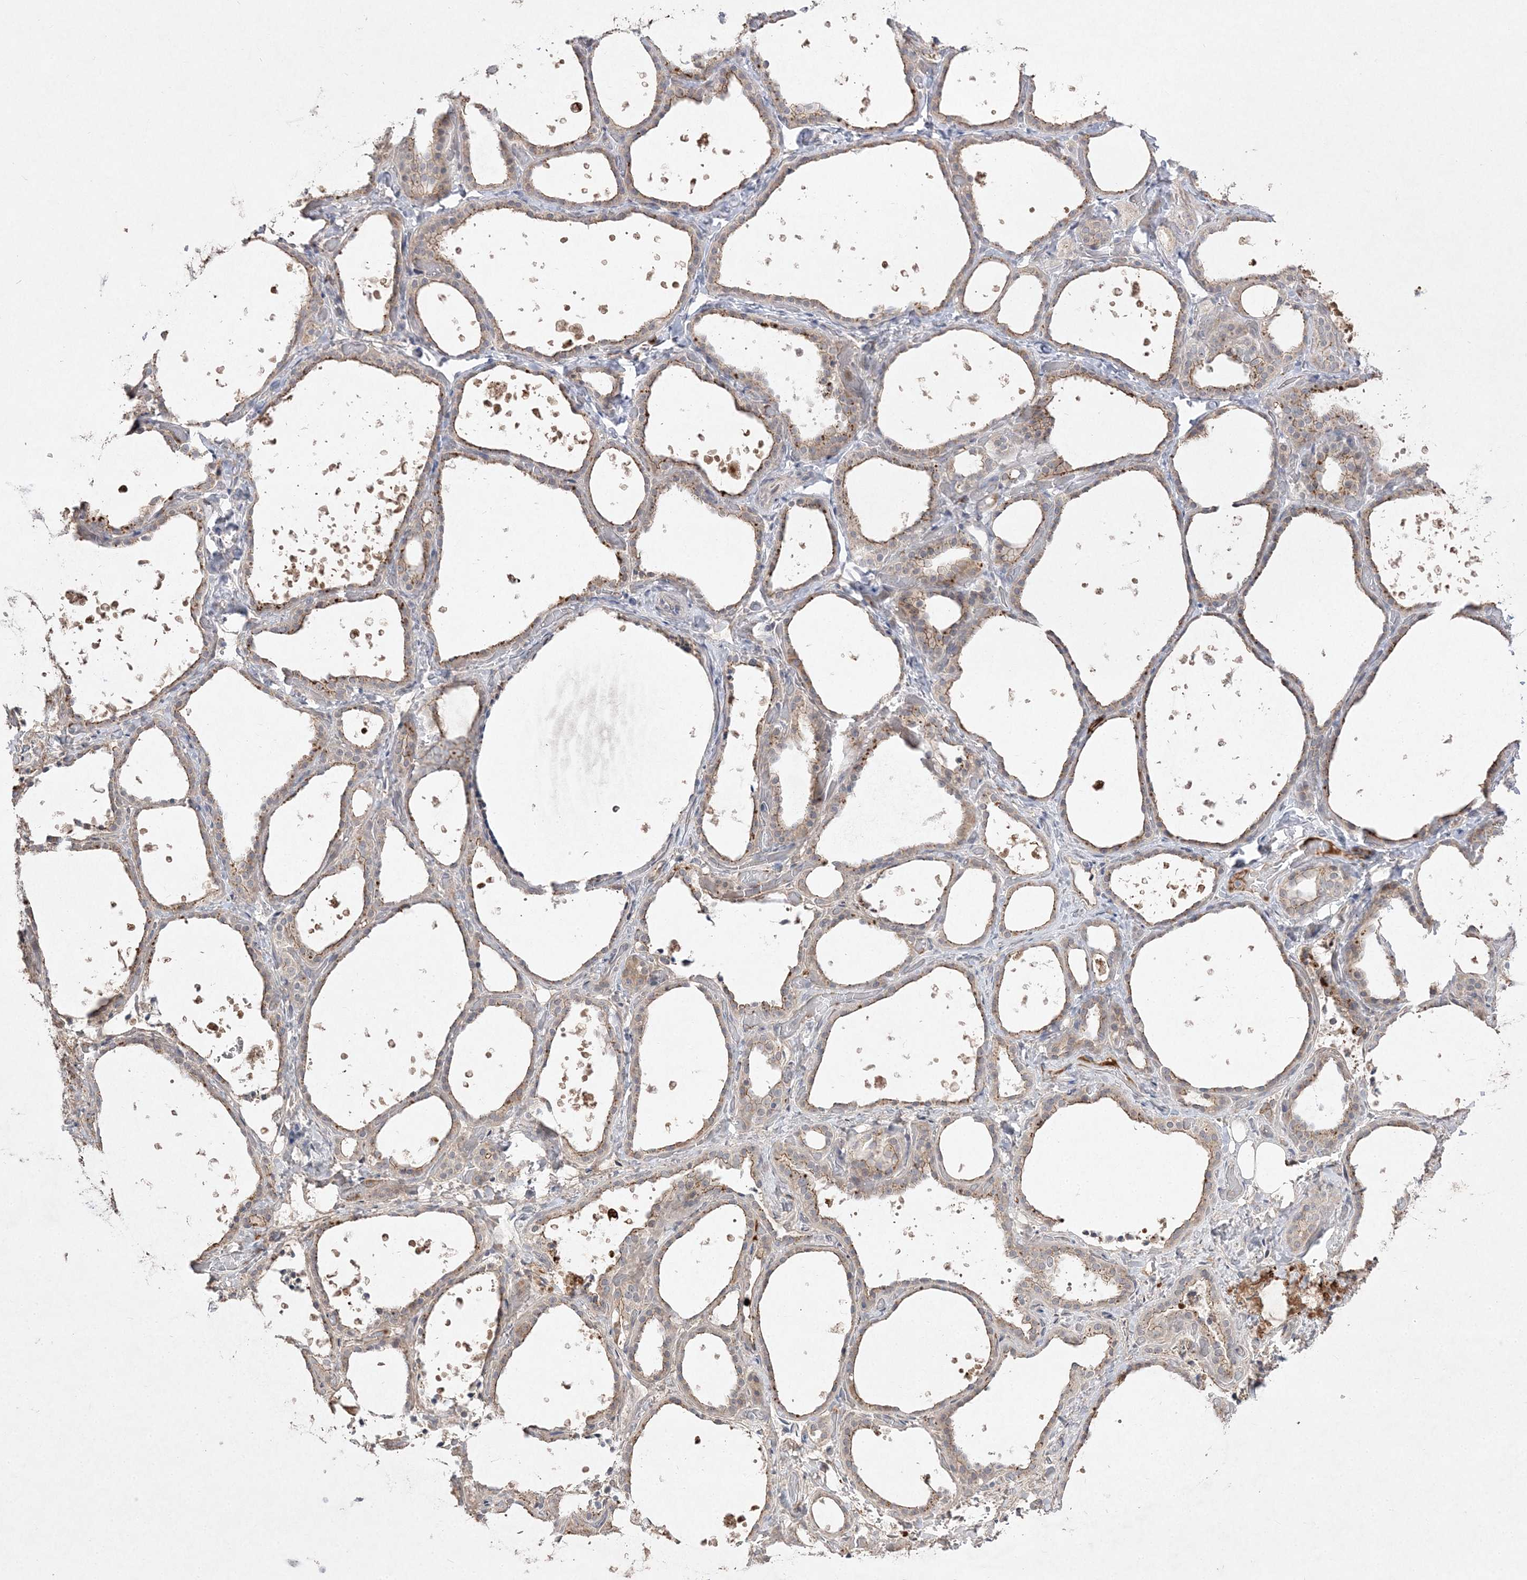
{"staining": {"intensity": "moderate", "quantity": "25%-75%", "location": "cytoplasmic/membranous"}, "tissue": "thyroid gland", "cell_type": "Glandular cells", "image_type": "normal", "snomed": [{"axis": "morphology", "description": "Normal tissue, NOS"}, {"axis": "topography", "description": "Thyroid gland"}], "caption": "This is a micrograph of immunohistochemistry staining of benign thyroid gland, which shows moderate staining in the cytoplasmic/membranous of glandular cells.", "gene": "CLNK", "patient": {"sex": "female", "age": 44}}